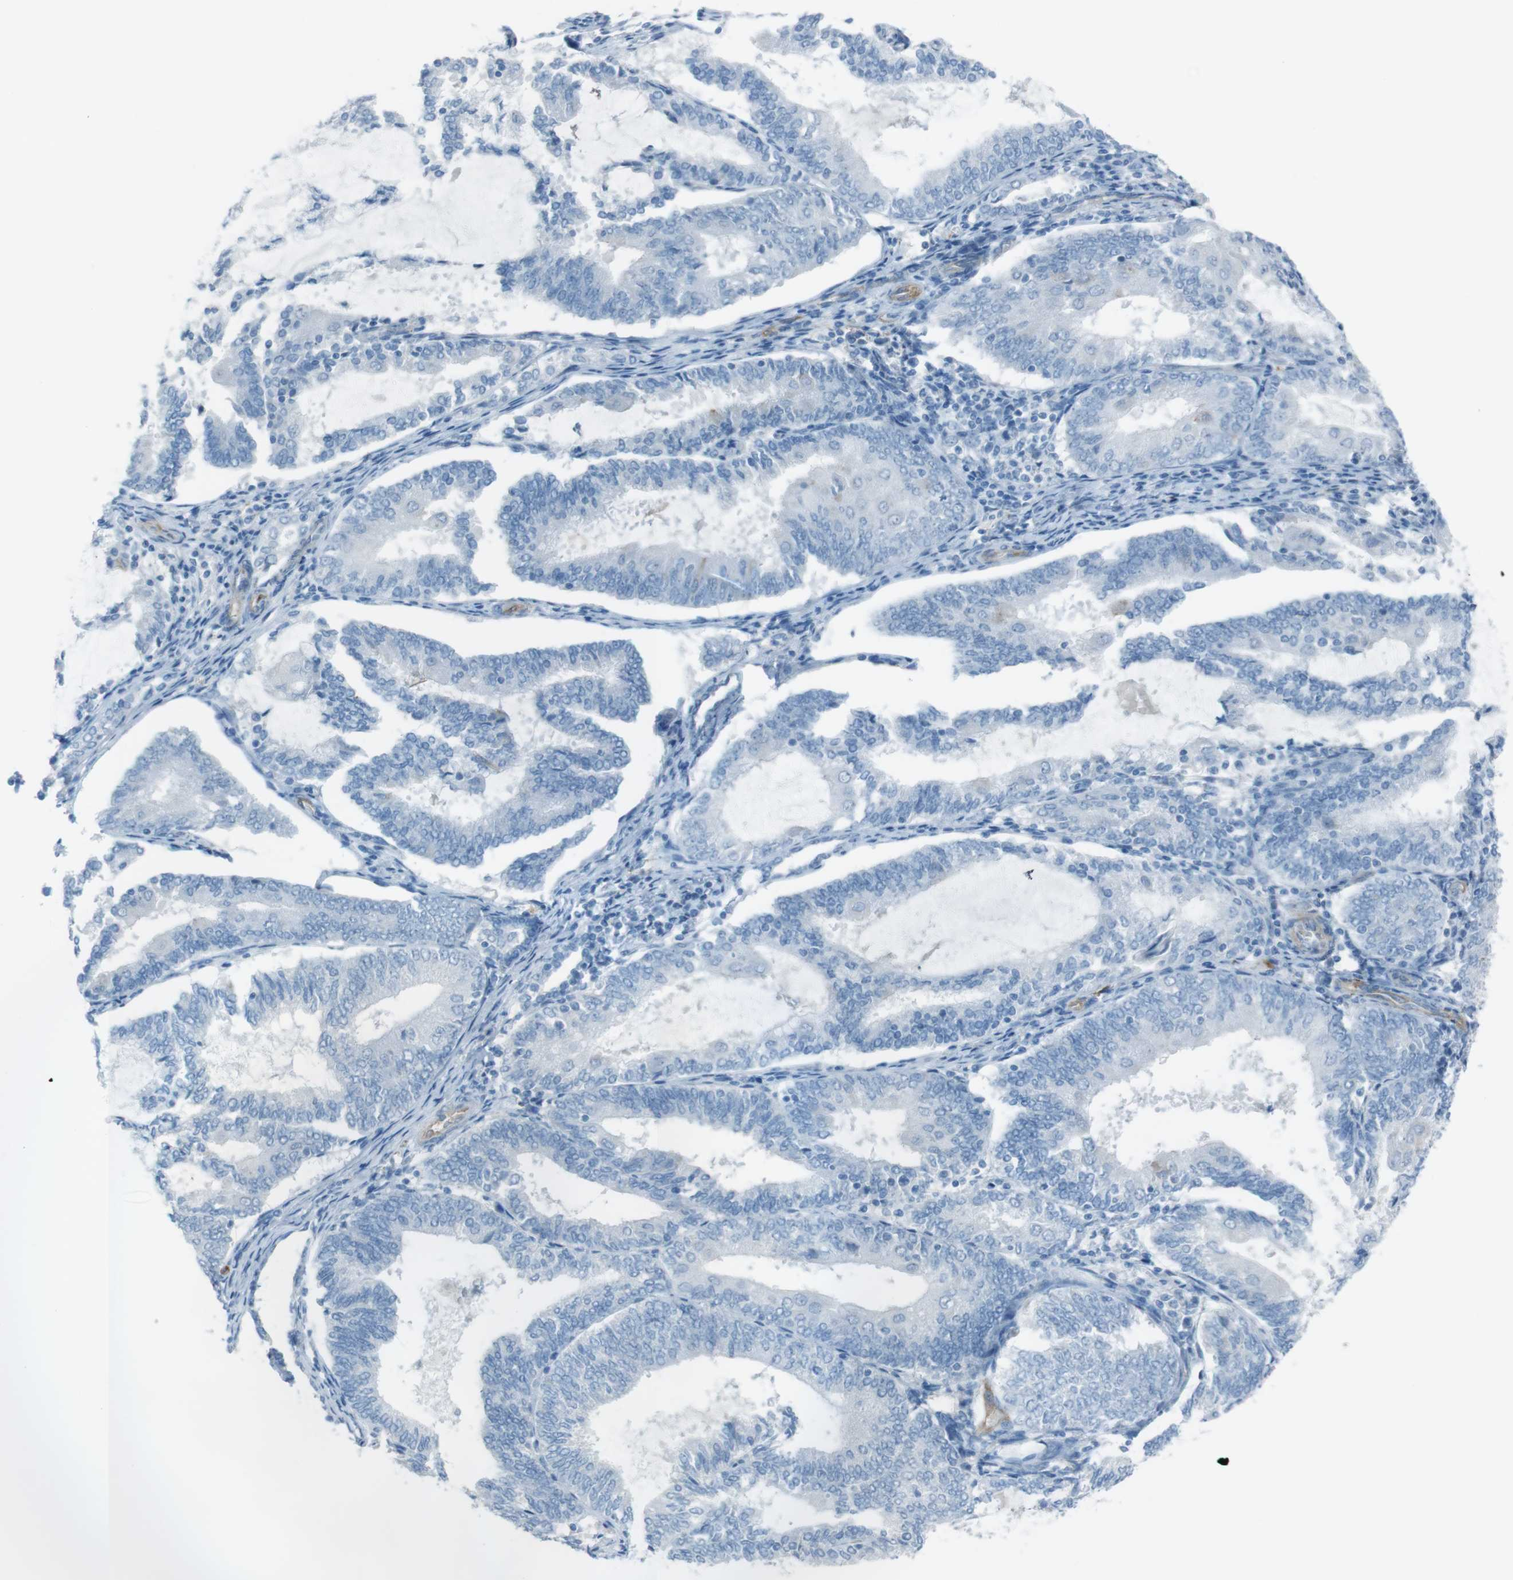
{"staining": {"intensity": "negative", "quantity": "none", "location": "none"}, "tissue": "endometrial cancer", "cell_type": "Tumor cells", "image_type": "cancer", "snomed": [{"axis": "morphology", "description": "Adenocarcinoma, NOS"}, {"axis": "topography", "description": "Endometrium"}], "caption": "This is an IHC photomicrograph of human endometrial adenocarcinoma. There is no staining in tumor cells.", "gene": "TUBB2A", "patient": {"sex": "female", "age": 81}}